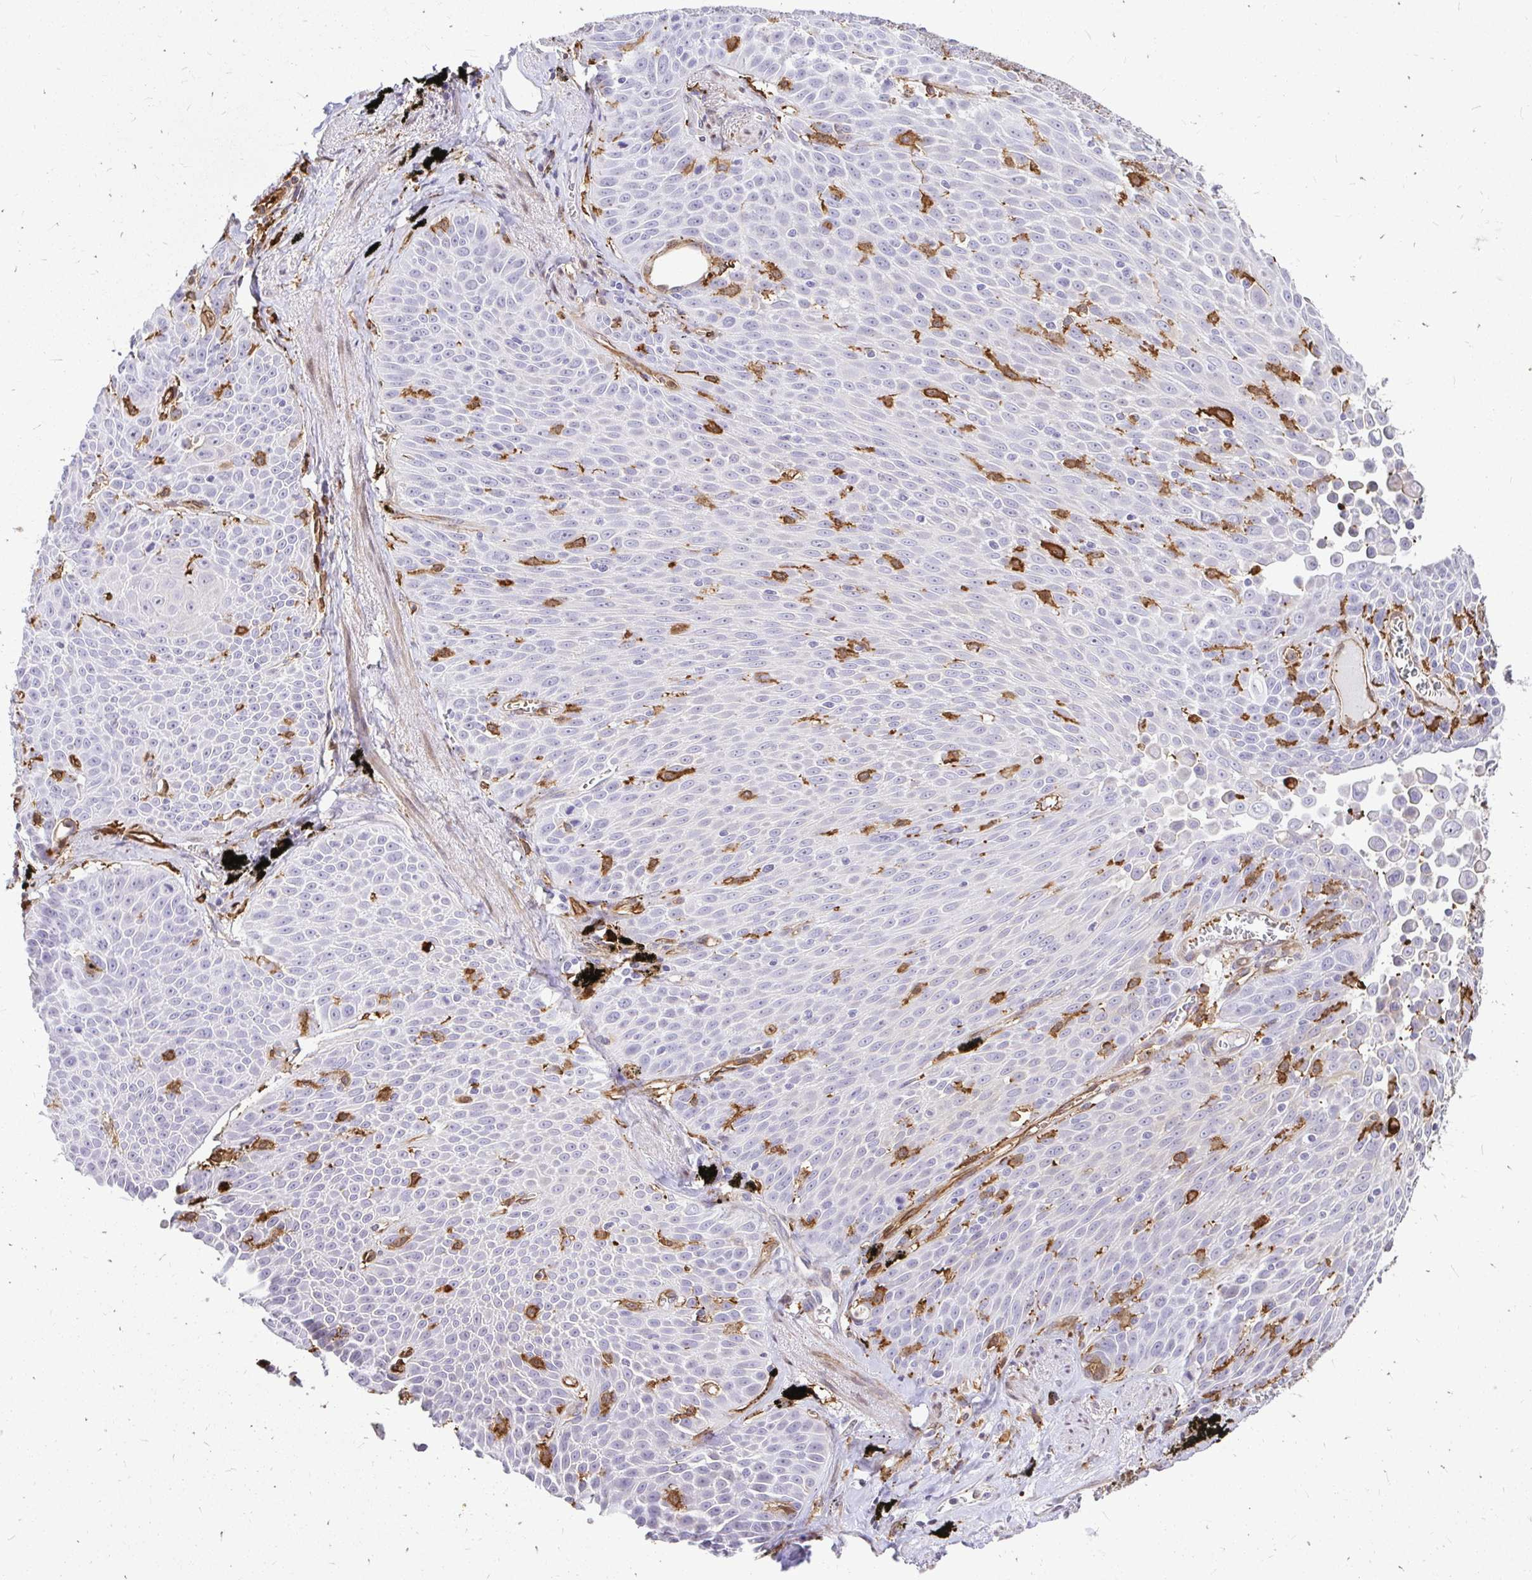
{"staining": {"intensity": "negative", "quantity": "none", "location": "none"}, "tissue": "lung cancer", "cell_type": "Tumor cells", "image_type": "cancer", "snomed": [{"axis": "morphology", "description": "Squamous cell carcinoma, NOS"}, {"axis": "morphology", "description": "Squamous cell carcinoma, metastatic, NOS"}, {"axis": "topography", "description": "Lymph node"}, {"axis": "topography", "description": "Lung"}], "caption": "An IHC photomicrograph of lung squamous cell carcinoma is shown. There is no staining in tumor cells of lung squamous cell carcinoma.", "gene": "GSN", "patient": {"sex": "female", "age": 62}}